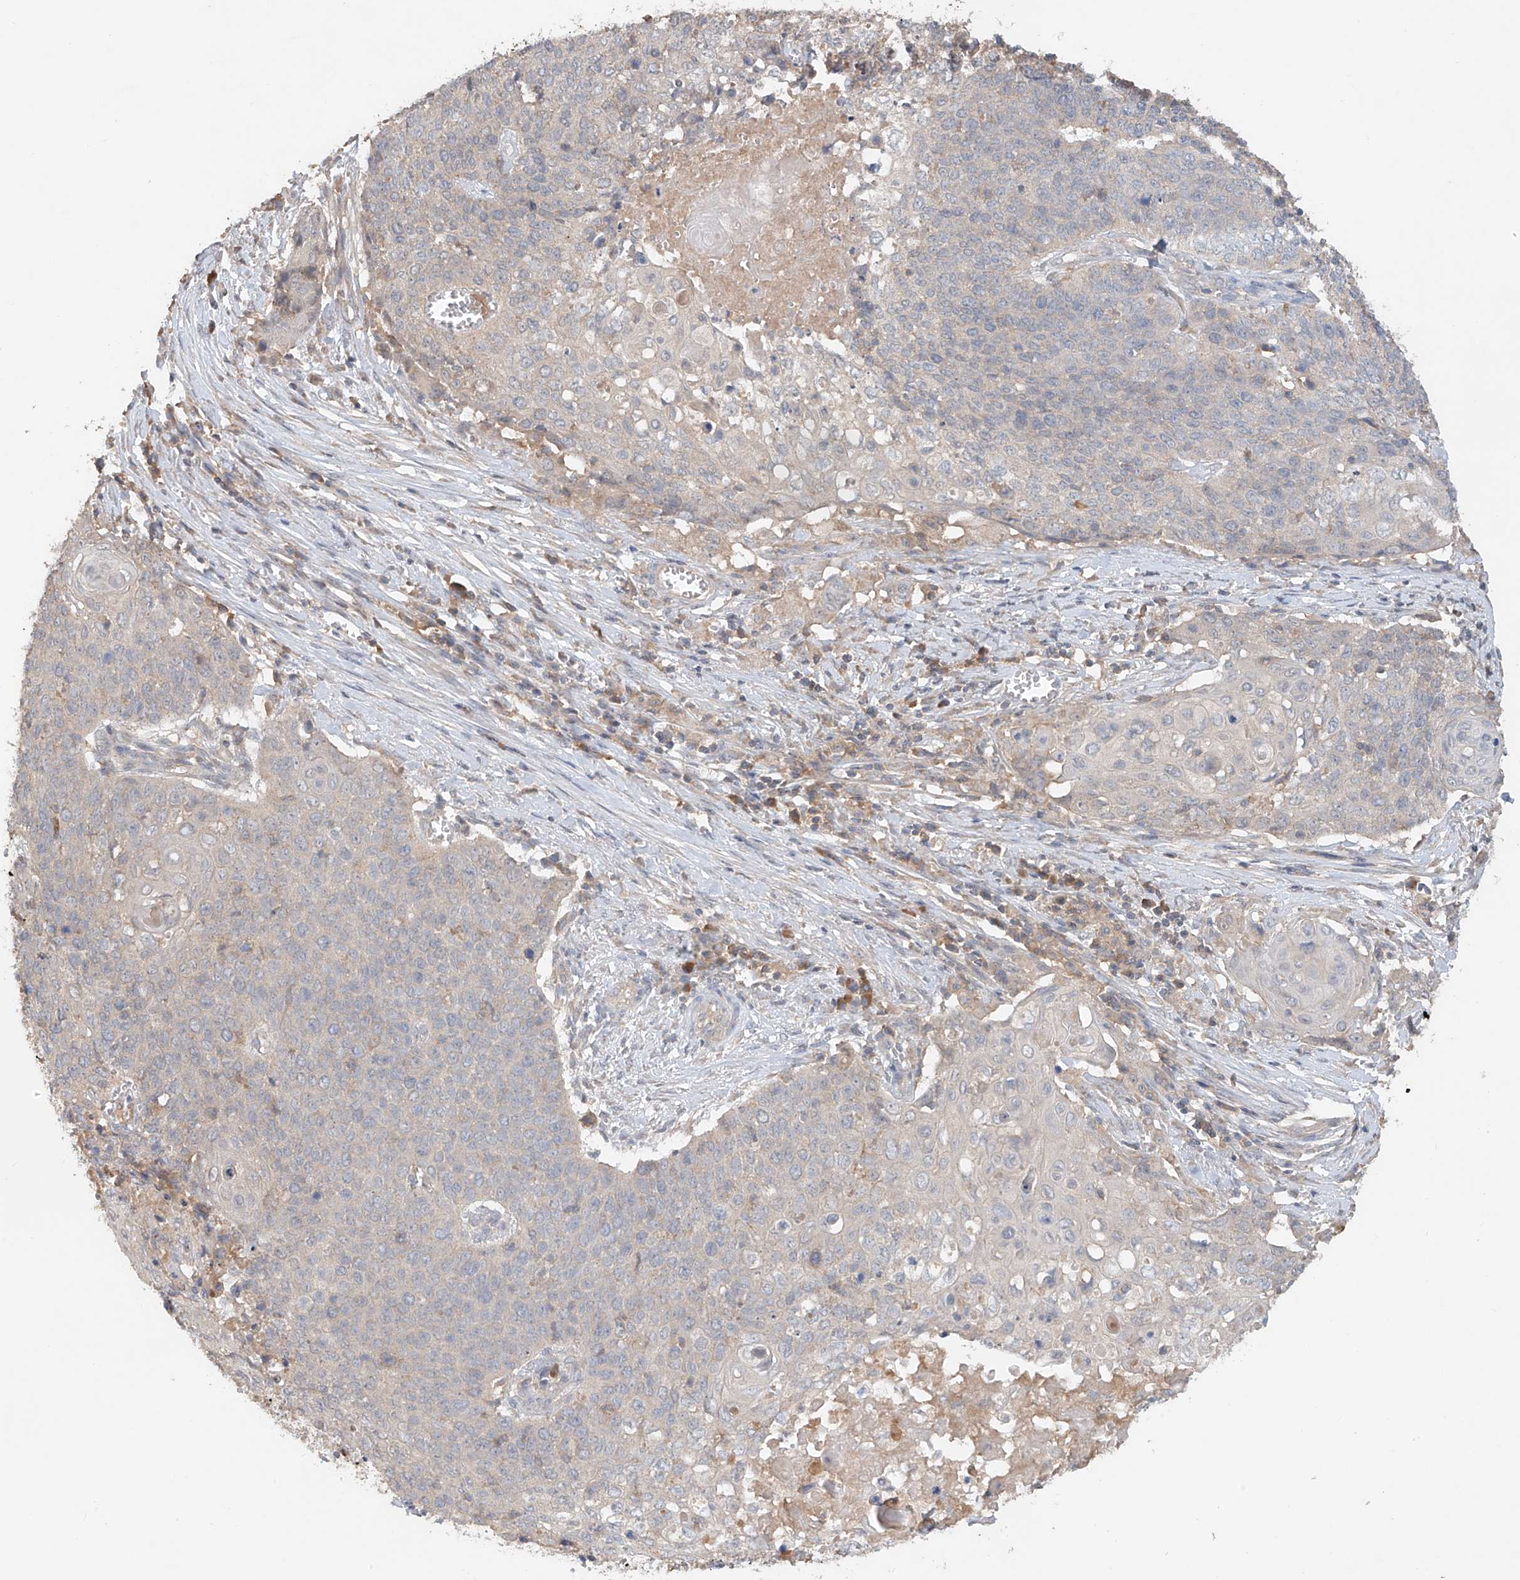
{"staining": {"intensity": "negative", "quantity": "none", "location": "none"}, "tissue": "cervical cancer", "cell_type": "Tumor cells", "image_type": "cancer", "snomed": [{"axis": "morphology", "description": "Squamous cell carcinoma, NOS"}, {"axis": "topography", "description": "Cervix"}], "caption": "Human cervical cancer stained for a protein using immunohistochemistry displays no expression in tumor cells.", "gene": "GNB1L", "patient": {"sex": "female", "age": 39}}